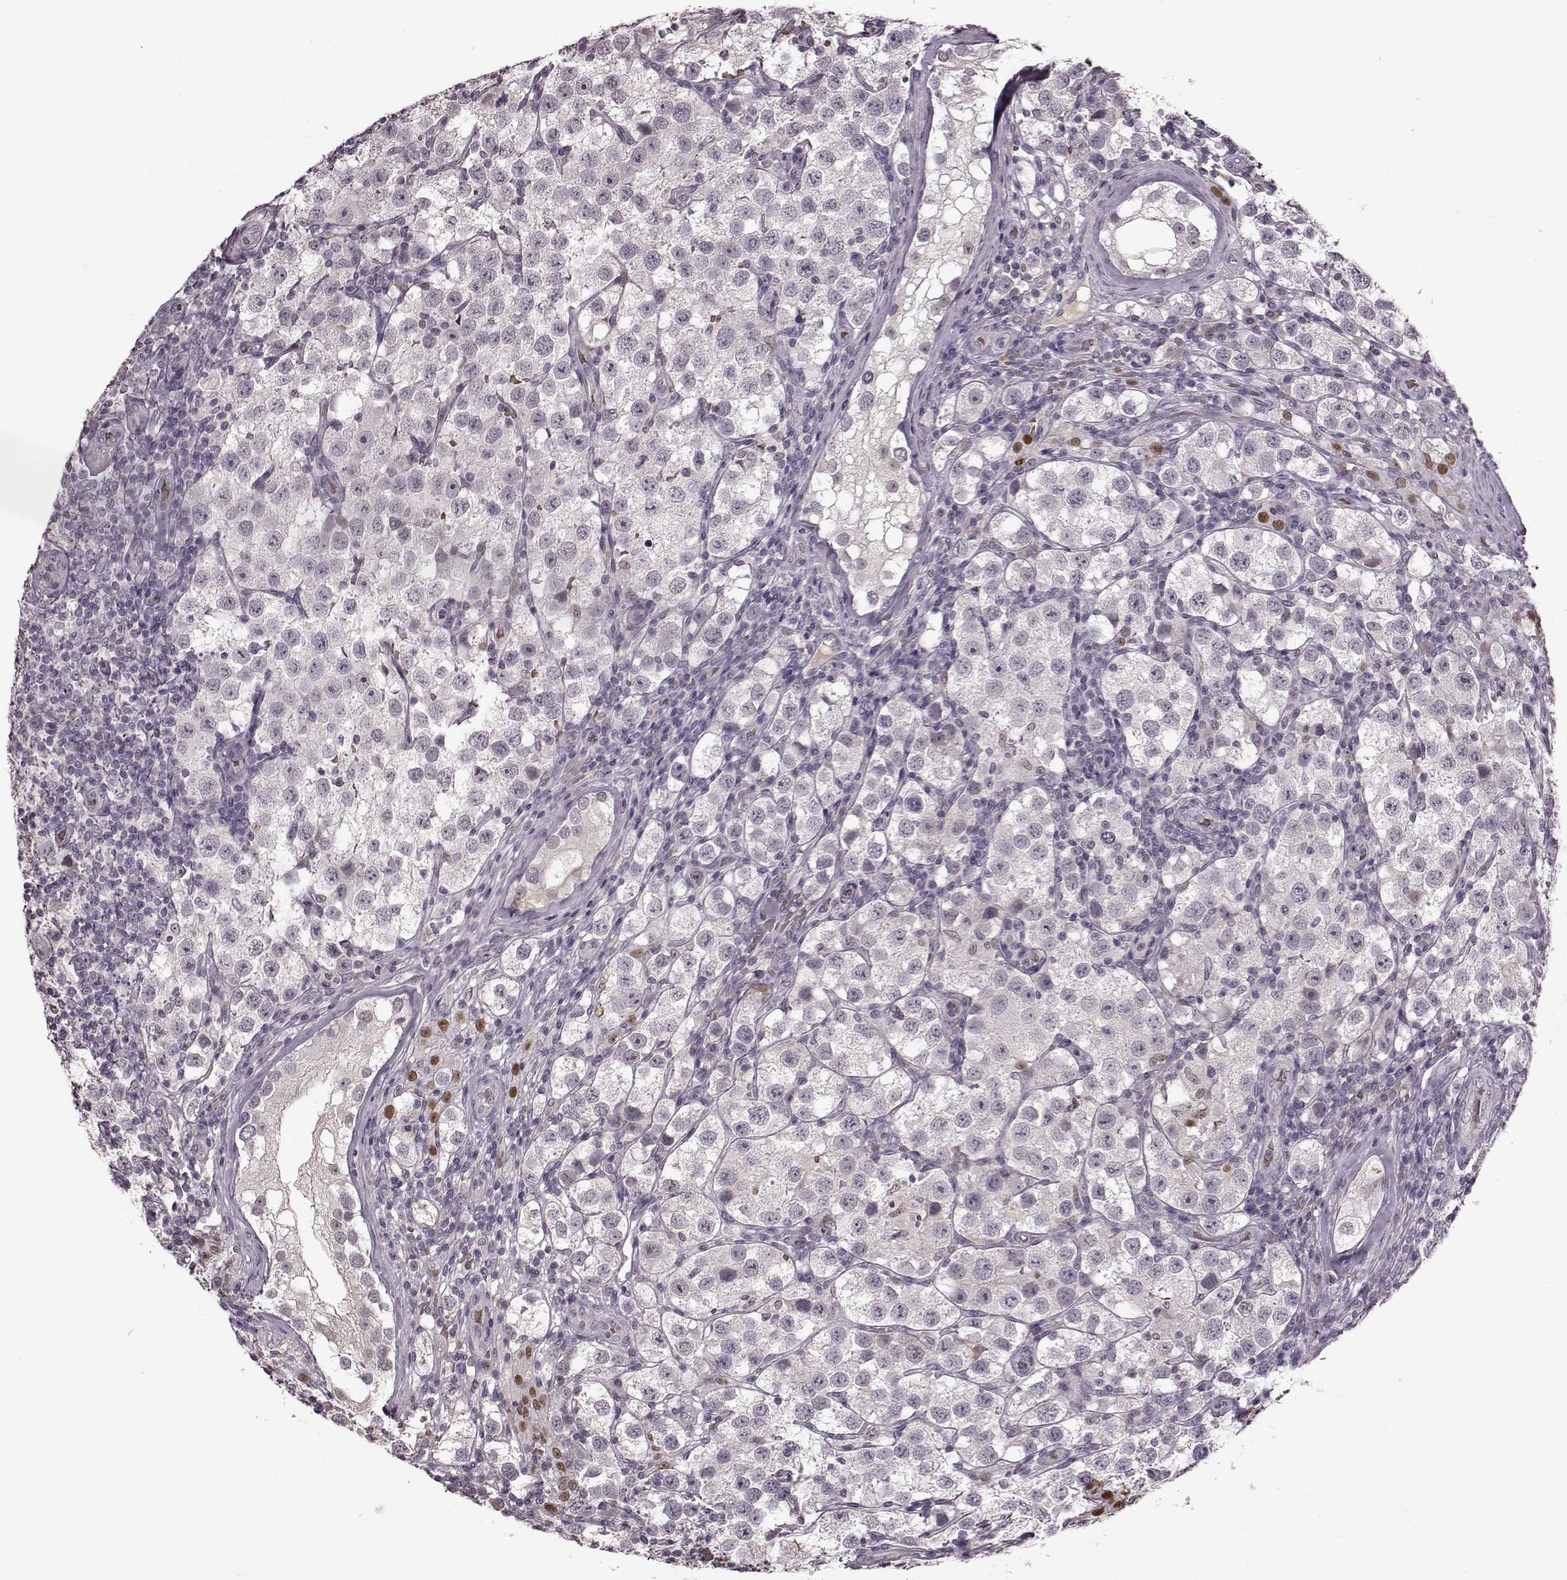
{"staining": {"intensity": "negative", "quantity": "none", "location": "none"}, "tissue": "testis cancer", "cell_type": "Tumor cells", "image_type": "cancer", "snomed": [{"axis": "morphology", "description": "Seminoma, NOS"}, {"axis": "topography", "description": "Testis"}], "caption": "DAB (3,3'-diaminobenzidine) immunohistochemical staining of seminoma (testis) displays no significant positivity in tumor cells.", "gene": "CNGA3", "patient": {"sex": "male", "age": 37}}